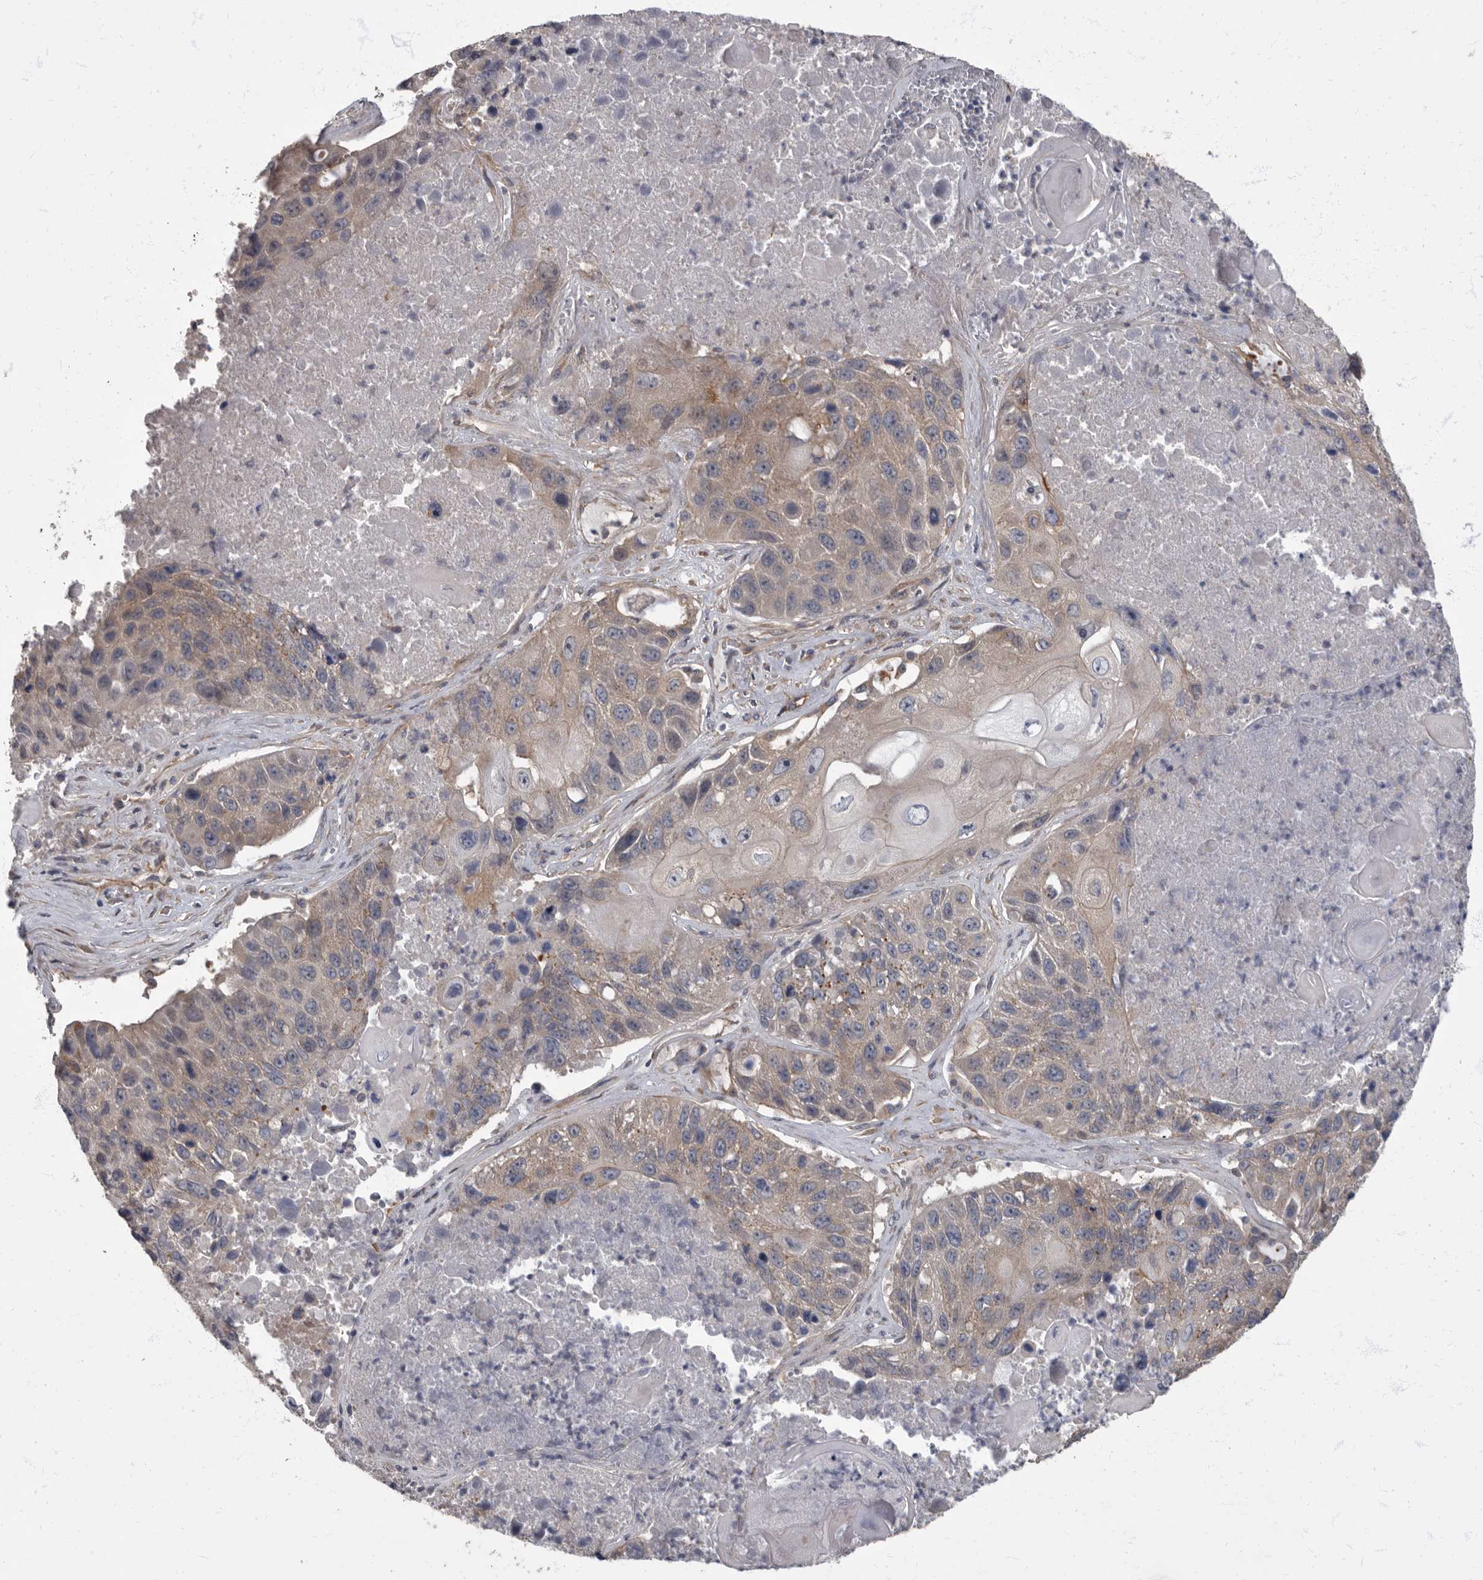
{"staining": {"intensity": "weak", "quantity": "25%-75%", "location": "cytoplasmic/membranous"}, "tissue": "lung cancer", "cell_type": "Tumor cells", "image_type": "cancer", "snomed": [{"axis": "morphology", "description": "Squamous cell carcinoma, NOS"}, {"axis": "topography", "description": "Lung"}], "caption": "Weak cytoplasmic/membranous protein expression is seen in approximately 25%-75% of tumor cells in lung cancer (squamous cell carcinoma).", "gene": "PDK1", "patient": {"sex": "male", "age": 61}}